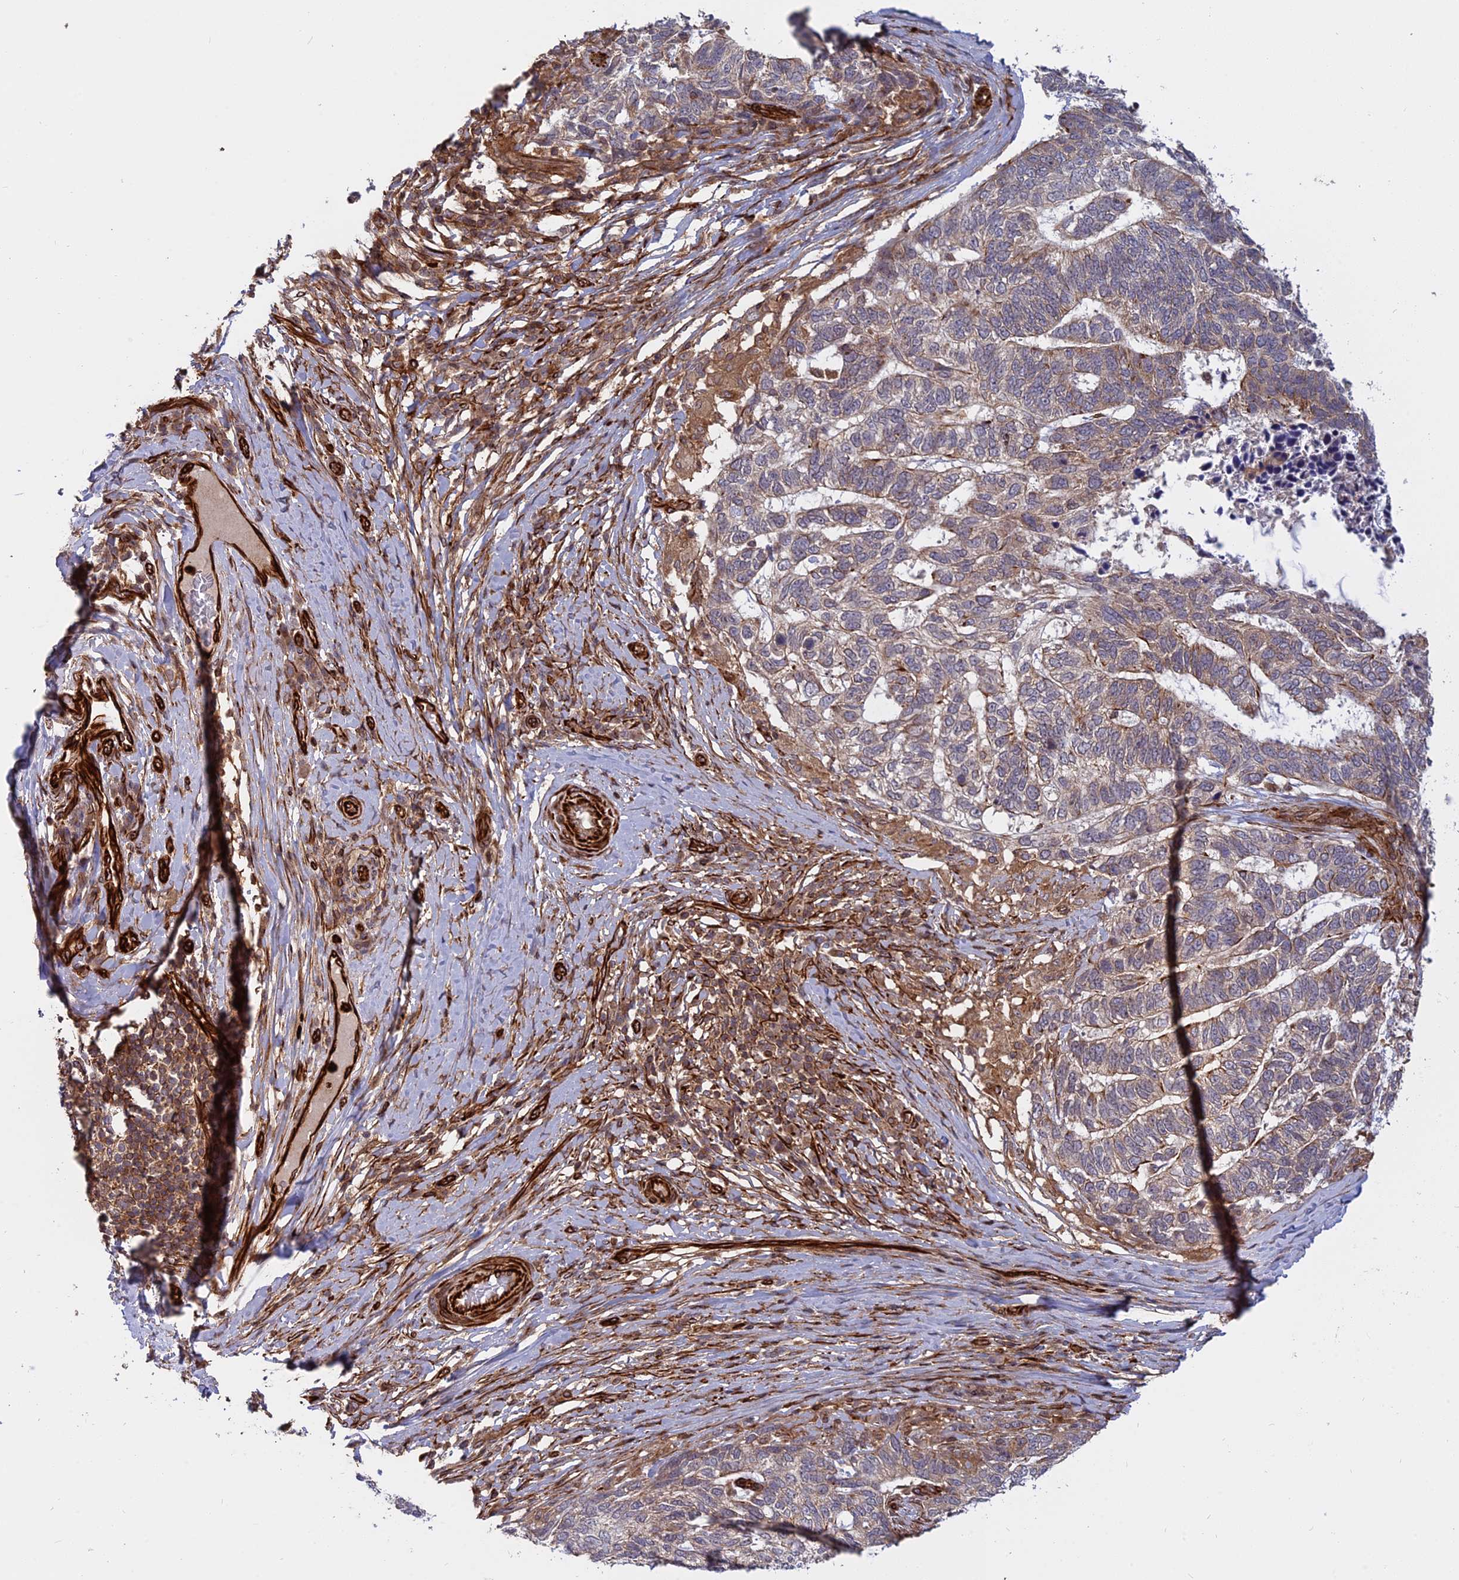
{"staining": {"intensity": "weak", "quantity": "<25%", "location": "cytoplasmic/membranous"}, "tissue": "skin cancer", "cell_type": "Tumor cells", "image_type": "cancer", "snomed": [{"axis": "morphology", "description": "Basal cell carcinoma"}, {"axis": "topography", "description": "Skin"}], "caption": "The IHC image has no significant staining in tumor cells of skin cancer tissue.", "gene": "PHLDB3", "patient": {"sex": "female", "age": 65}}